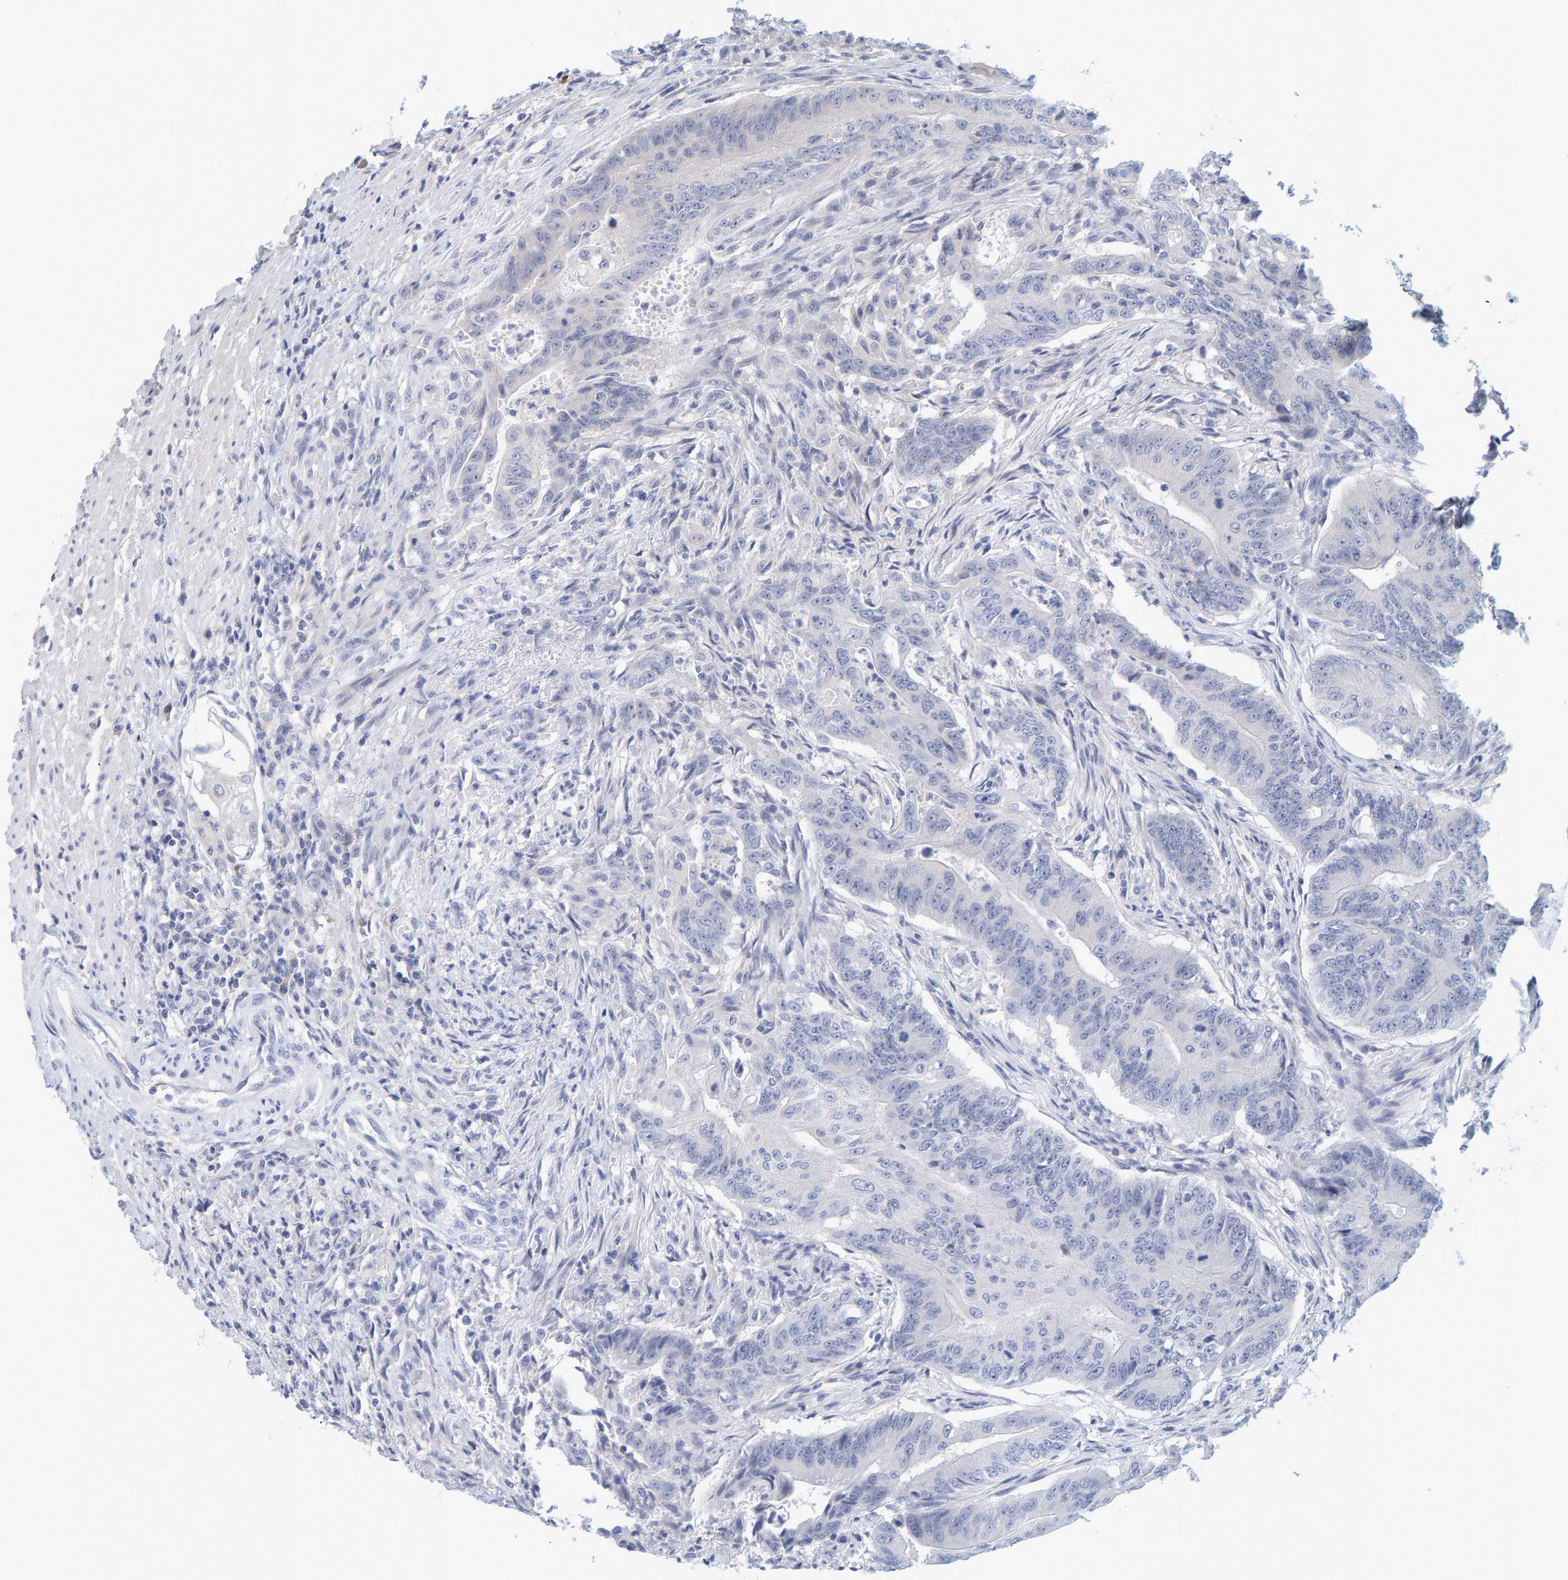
{"staining": {"intensity": "negative", "quantity": "none", "location": "none"}, "tissue": "colorectal cancer", "cell_type": "Tumor cells", "image_type": "cancer", "snomed": [{"axis": "morphology", "description": "Adenoma, NOS"}, {"axis": "morphology", "description": "Adenocarcinoma, NOS"}, {"axis": "topography", "description": "Colon"}], "caption": "A high-resolution micrograph shows immunohistochemistry (IHC) staining of colorectal cancer, which displays no significant staining in tumor cells. (DAB (3,3'-diaminobenzidine) IHC visualized using brightfield microscopy, high magnification).", "gene": "ZNF77", "patient": {"sex": "male", "age": 79}}